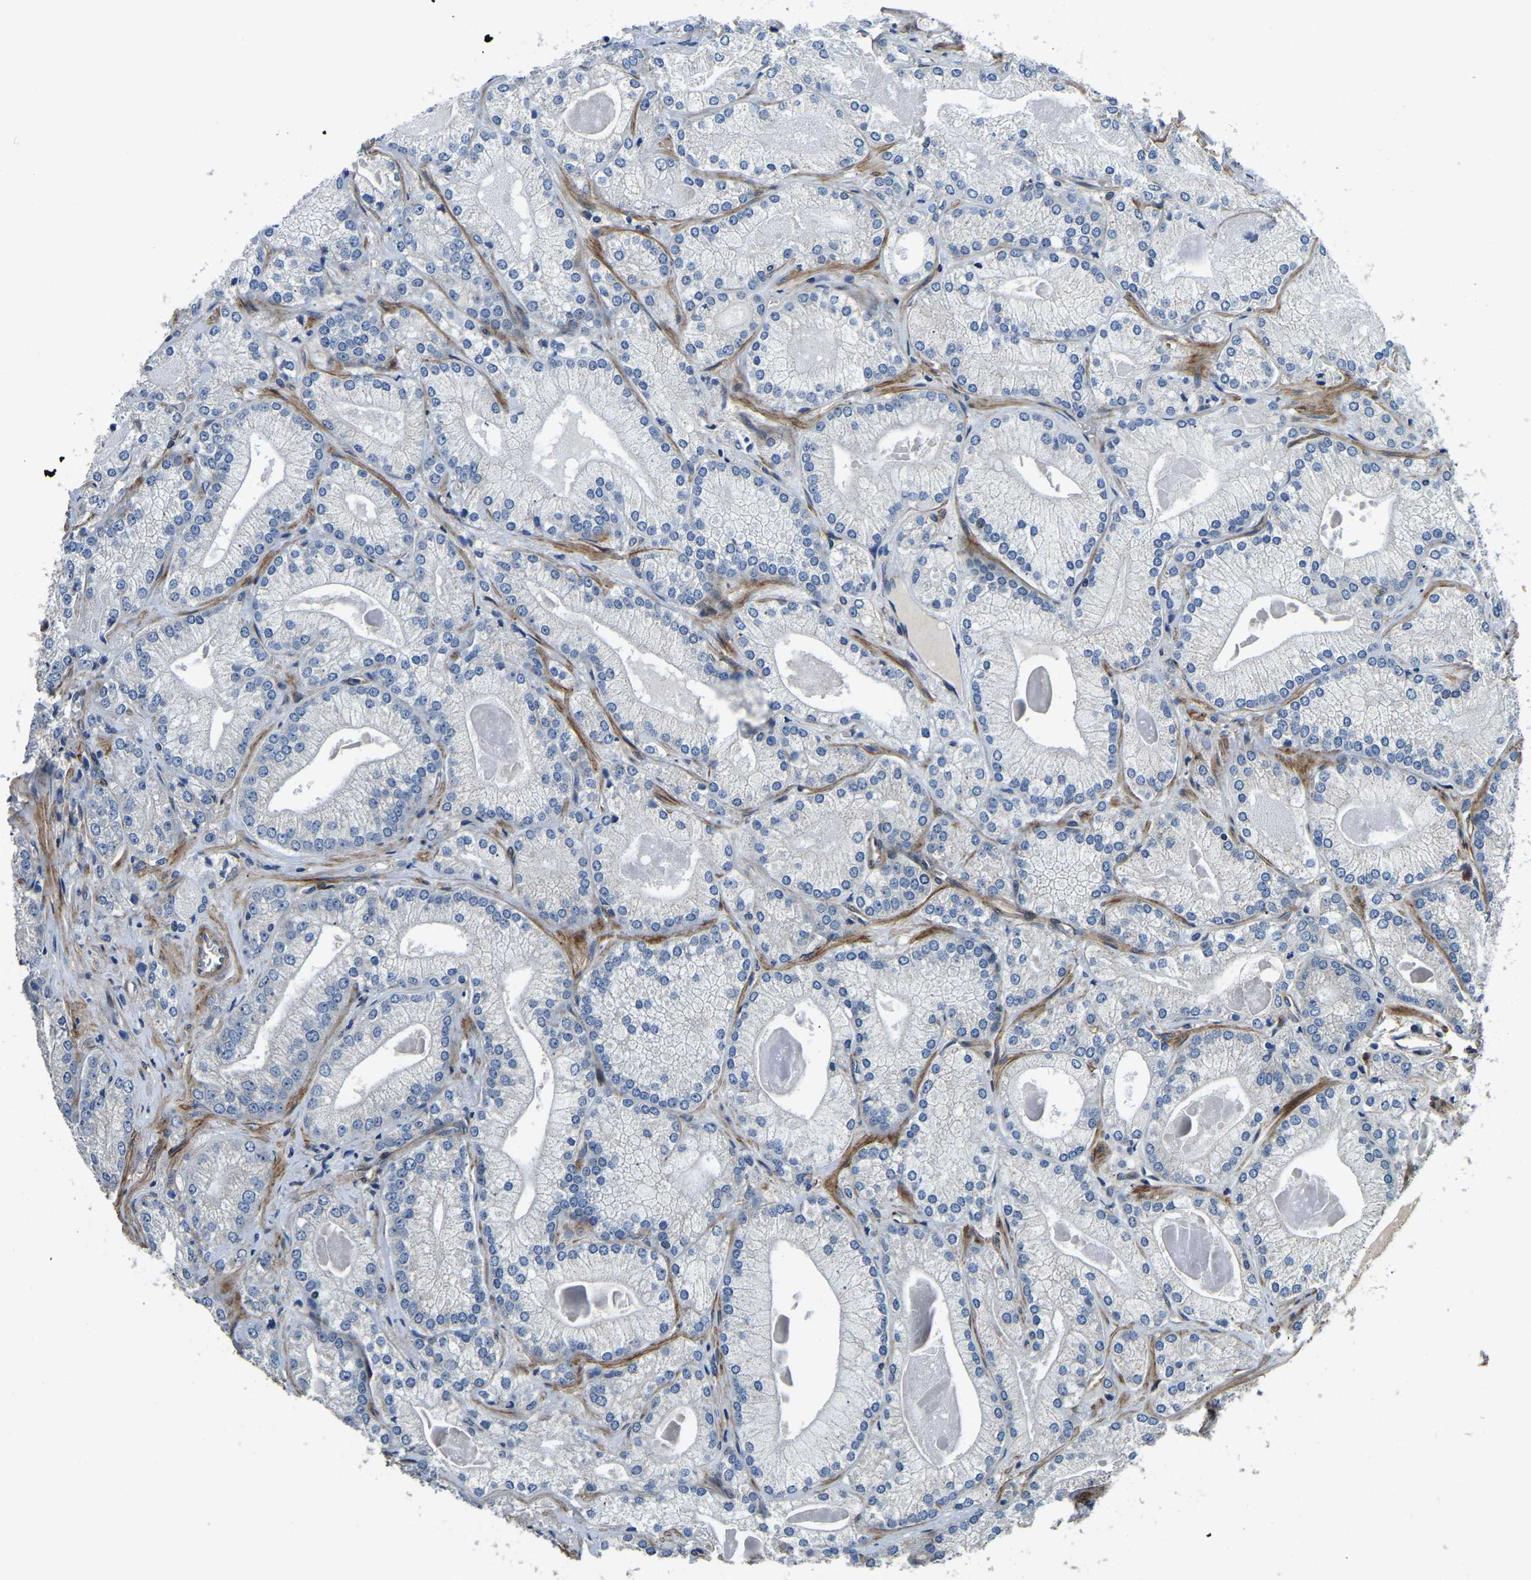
{"staining": {"intensity": "negative", "quantity": "none", "location": "none"}, "tissue": "prostate cancer", "cell_type": "Tumor cells", "image_type": "cancer", "snomed": [{"axis": "morphology", "description": "Adenocarcinoma, Low grade"}, {"axis": "topography", "description": "Prostate"}], "caption": "Prostate low-grade adenocarcinoma was stained to show a protein in brown. There is no significant staining in tumor cells.", "gene": "RNF39", "patient": {"sex": "male", "age": 65}}